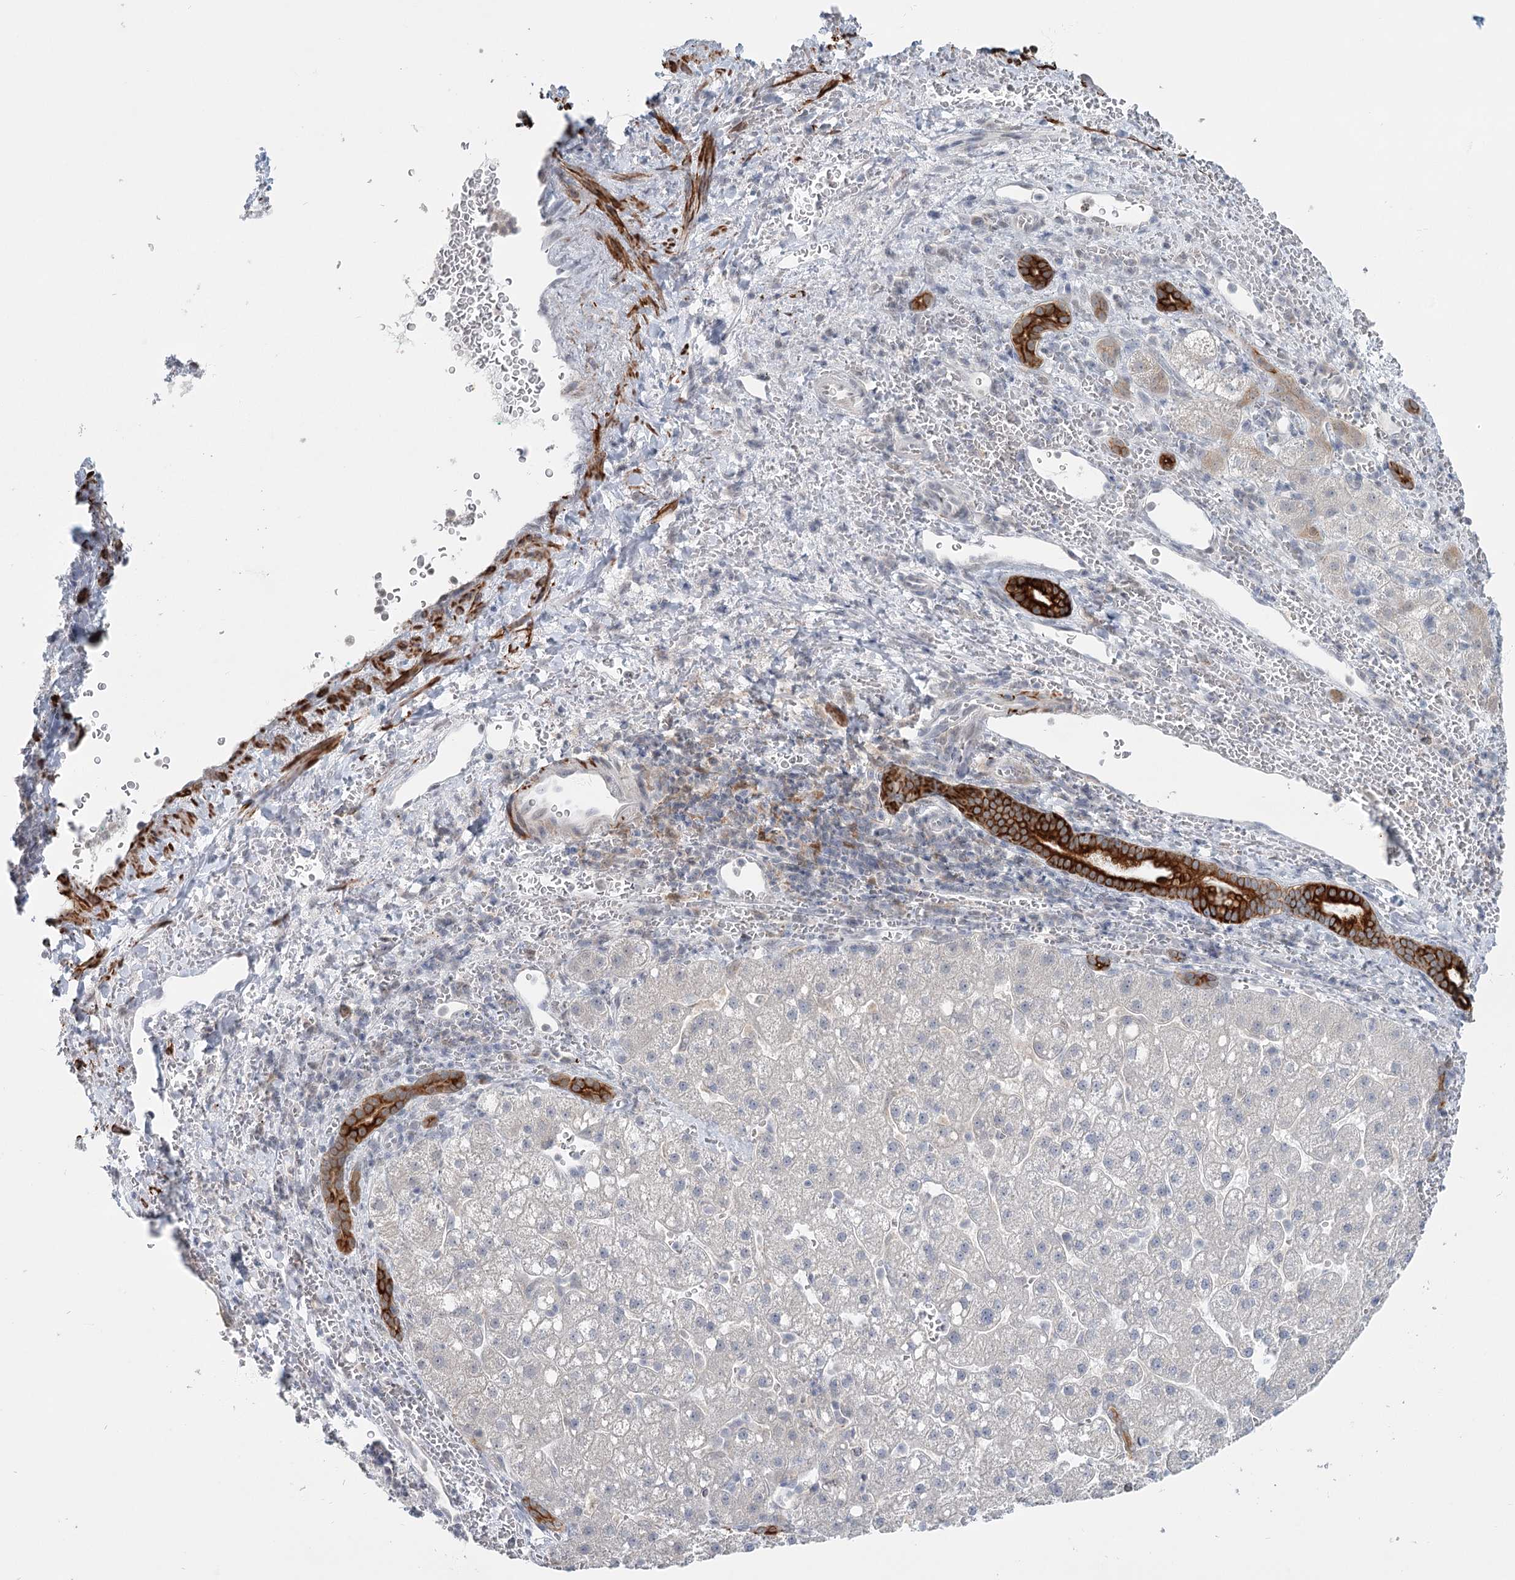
{"staining": {"intensity": "negative", "quantity": "none", "location": "none"}, "tissue": "liver cancer", "cell_type": "Tumor cells", "image_type": "cancer", "snomed": [{"axis": "morphology", "description": "Carcinoma, Hepatocellular, NOS"}, {"axis": "topography", "description": "Liver"}], "caption": "This is an IHC histopathology image of liver hepatocellular carcinoma. There is no positivity in tumor cells.", "gene": "TMEM70", "patient": {"sex": "male", "age": 57}}